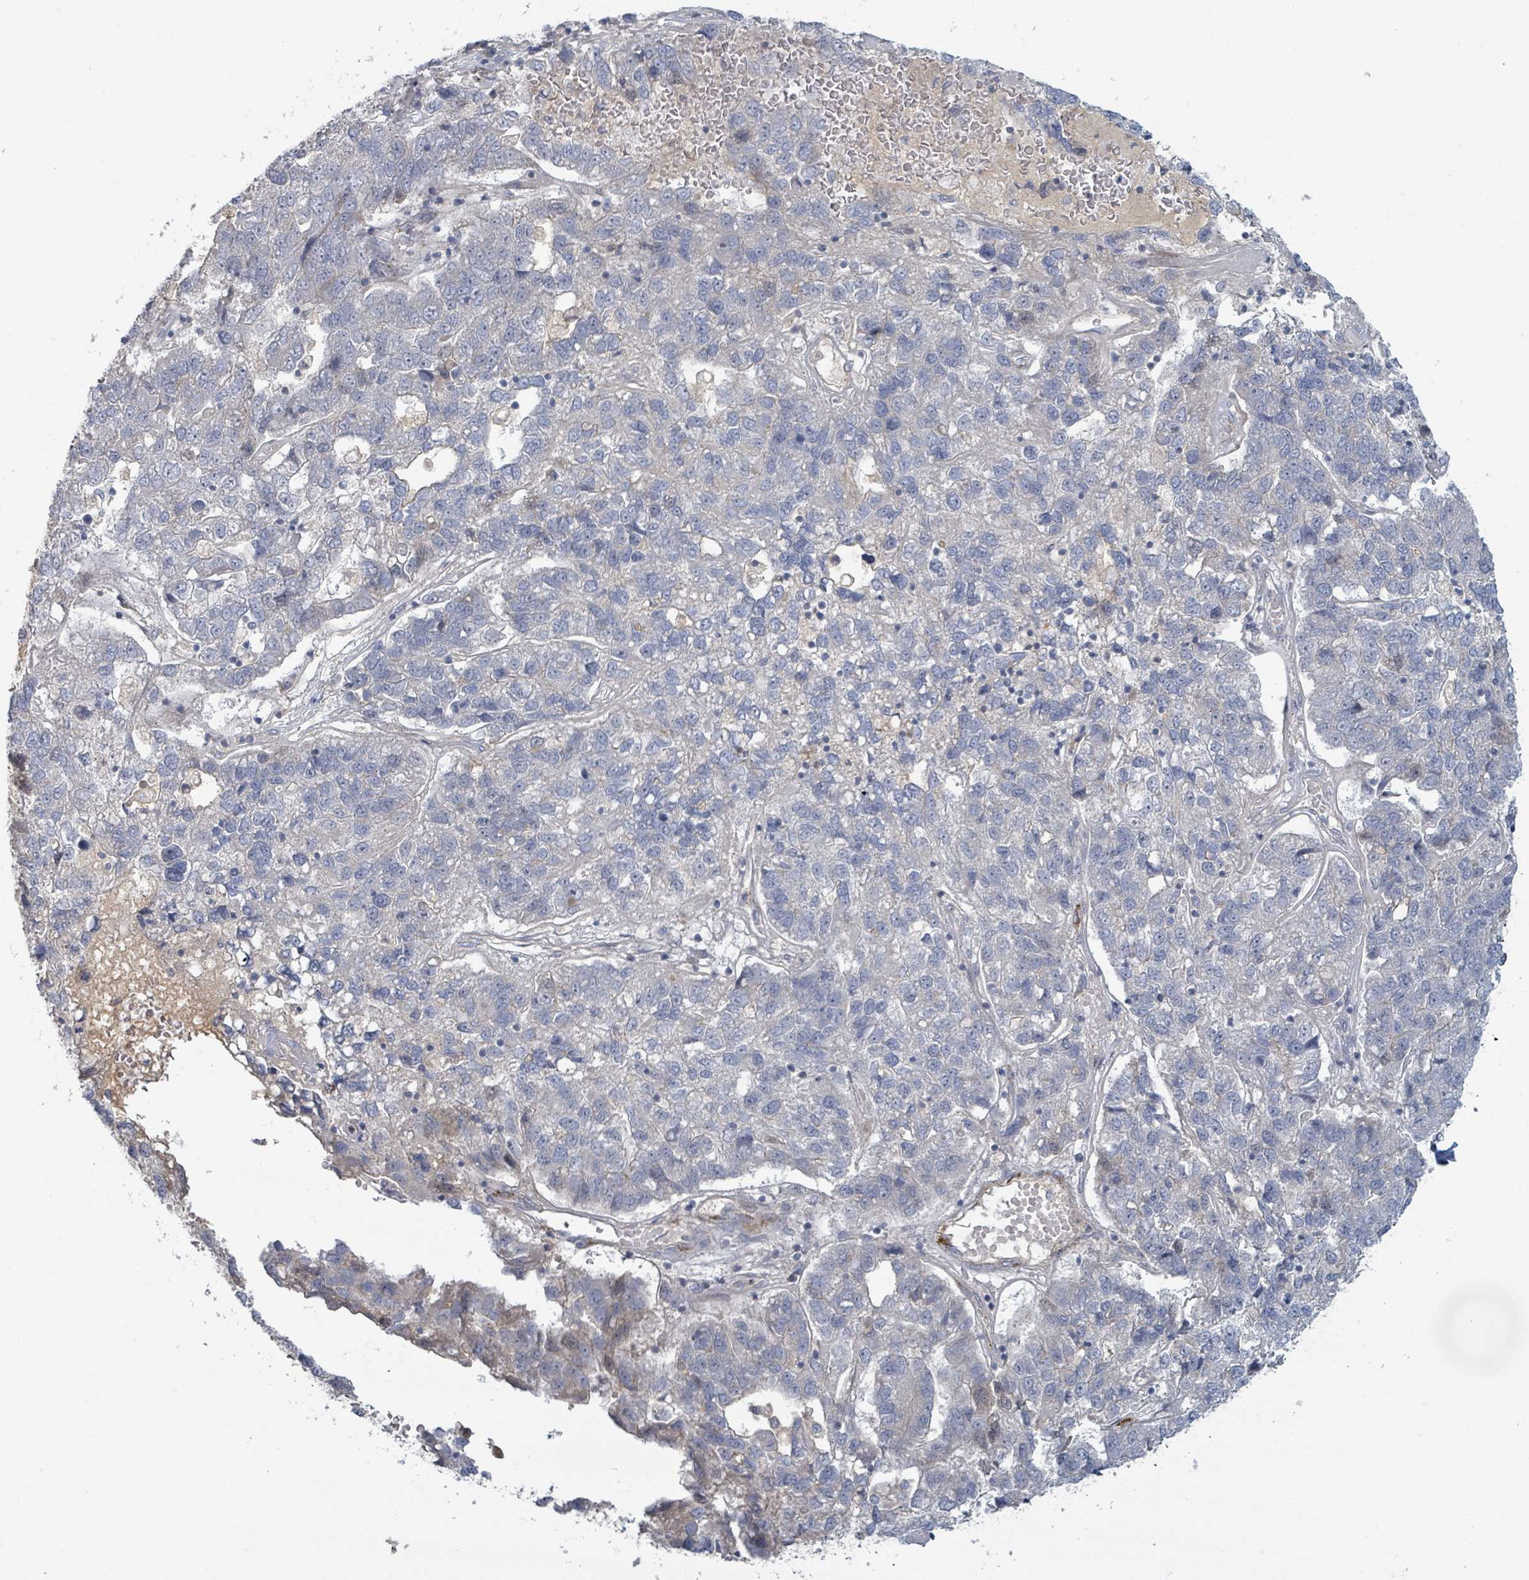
{"staining": {"intensity": "negative", "quantity": "none", "location": "none"}, "tissue": "pancreatic cancer", "cell_type": "Tumor cells", "image_type": "cancer", "snomed": [{"axis": "morphology", "description": "Adenocarcinoma, NOS"}, {"axis": "topography", "description": "Pancreas"}], "caption": "Pancreatic cancer (adenocarcinoma) was stained to show a protein in brown. There is no significant staining in tumor cells.", "gene": "COL5A3", "patient": {"sex": "female", "age": 61}}